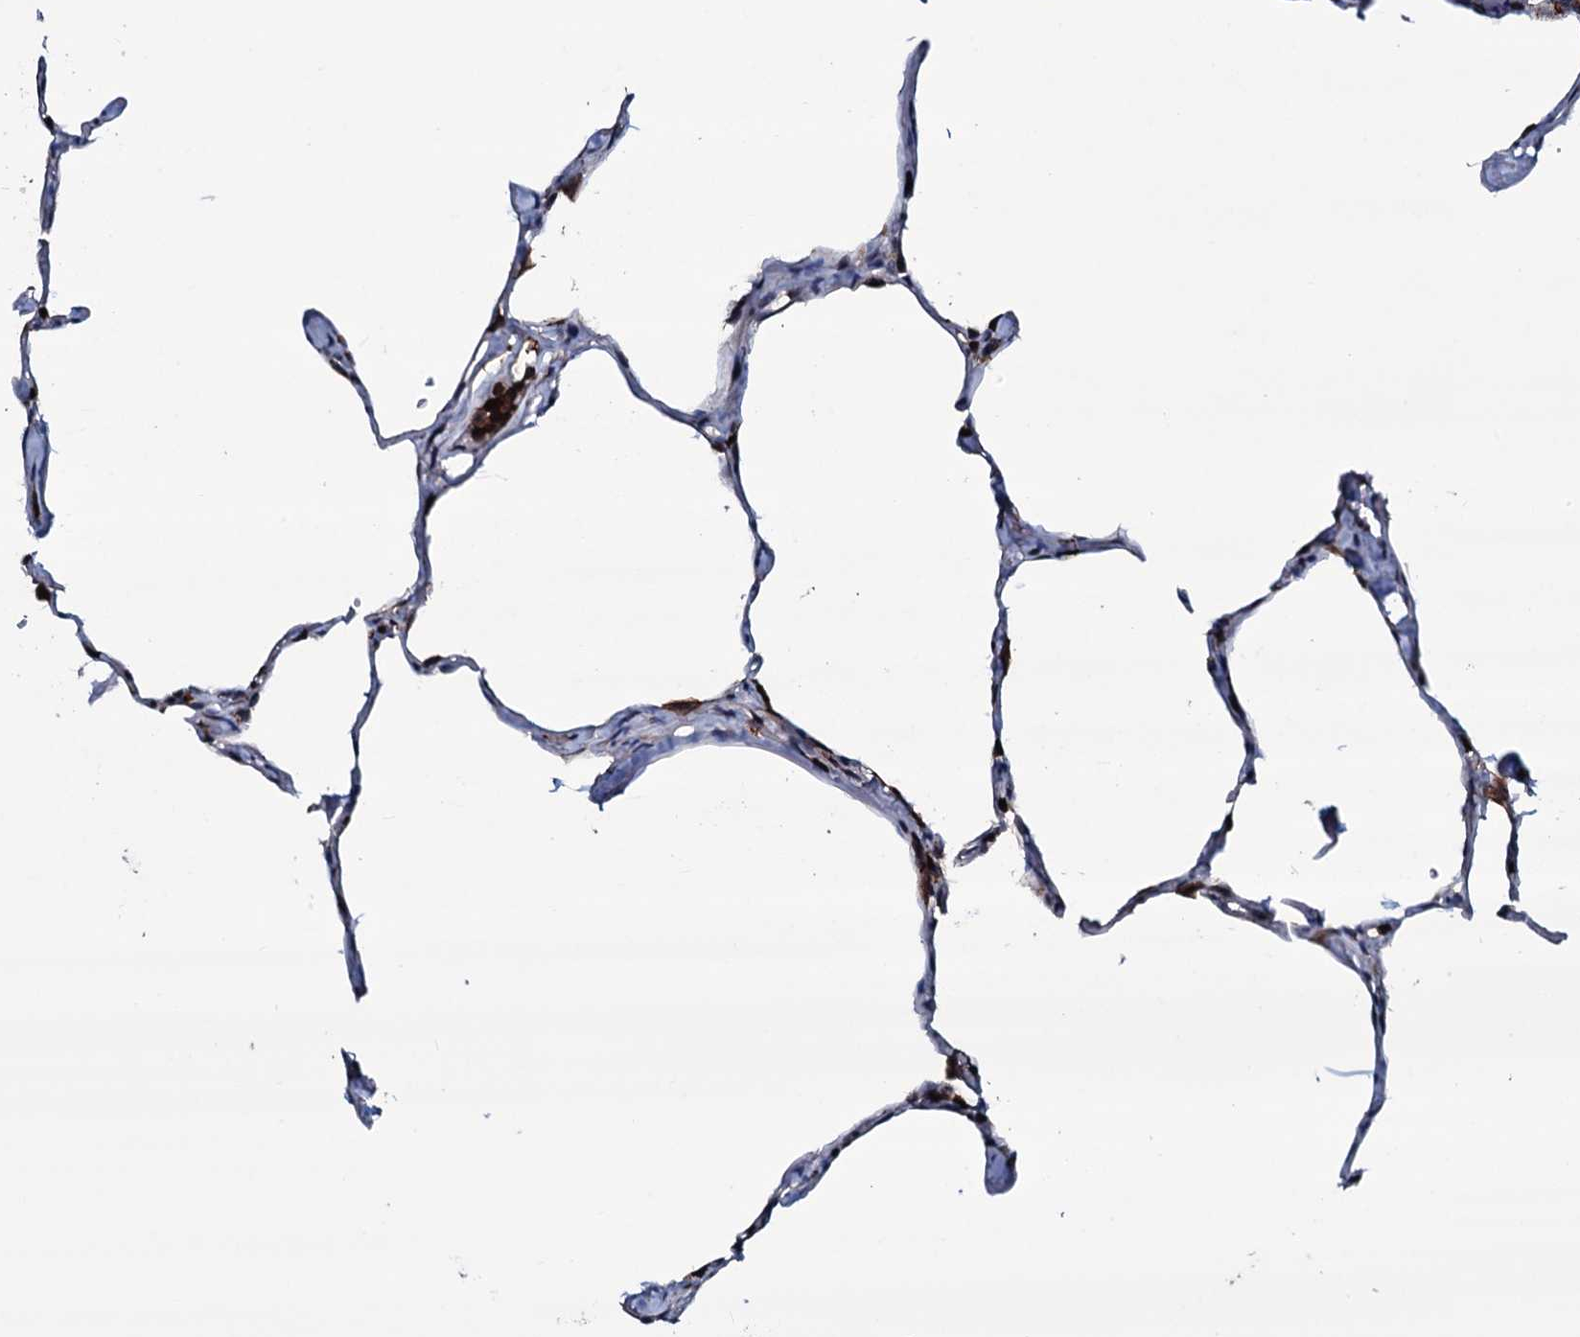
{"staining": {"intensity": "moderate", "quantity": "<25%", "location": "cytoplasmic/membranous"}, "tissue": "lung", "cell_type": "Alveolar cells", "image_type": "normal", "snomed": [{"axis": "morphology", "description": "Normal tissue, NOS"}, {"axis": "topography", "description": "Lung"}], "caption": "Human lung stained with a brown dye displays moderate cytoplasmic/membranous positive positivity in approximately <25% of alveolar cells.", "gene": "OGFOD2", "patient": {"sex": "male", "age": 65}}